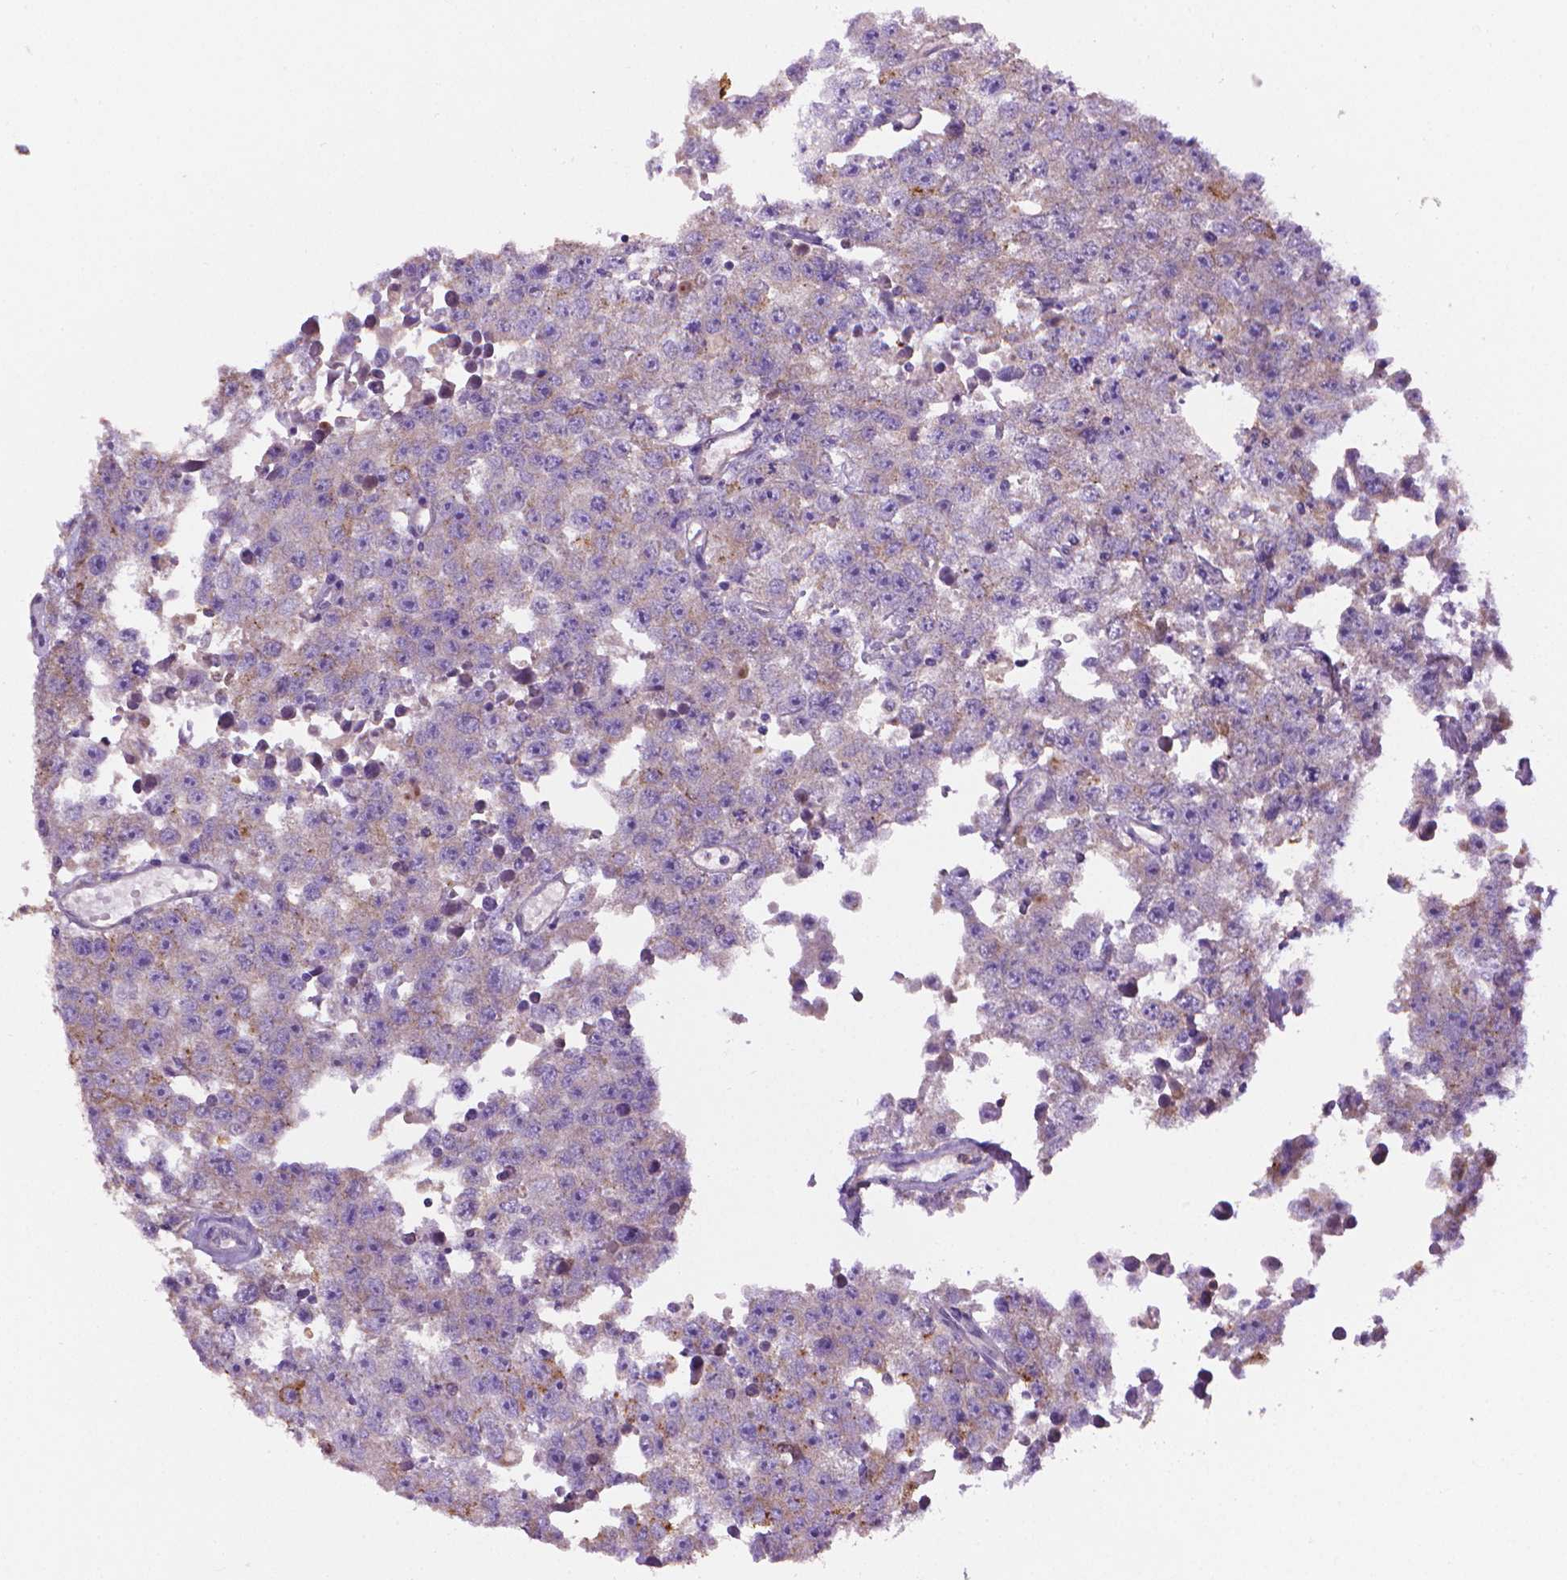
{"staining": {"intensity": "moderate", "quantity": "<25%", "location": "cytoplasmic/membranous"}, "tissue": "testis cancer", "cell_type": "Tumor cells", "image_type": "cancer", "snomed": [{"axis": "morphology", "description": "Seminoma, NOS"}, {"axis": "topography", "description": "Testis"}], "caption": "Immunohistochemical staining of testis cancer exhibits low levels of moderate cytoplasmic/membranous positivity in approximately <25% of tumor cells.", "gene": "SLC51B", "patient": {"sex": "male", "age": 52}}